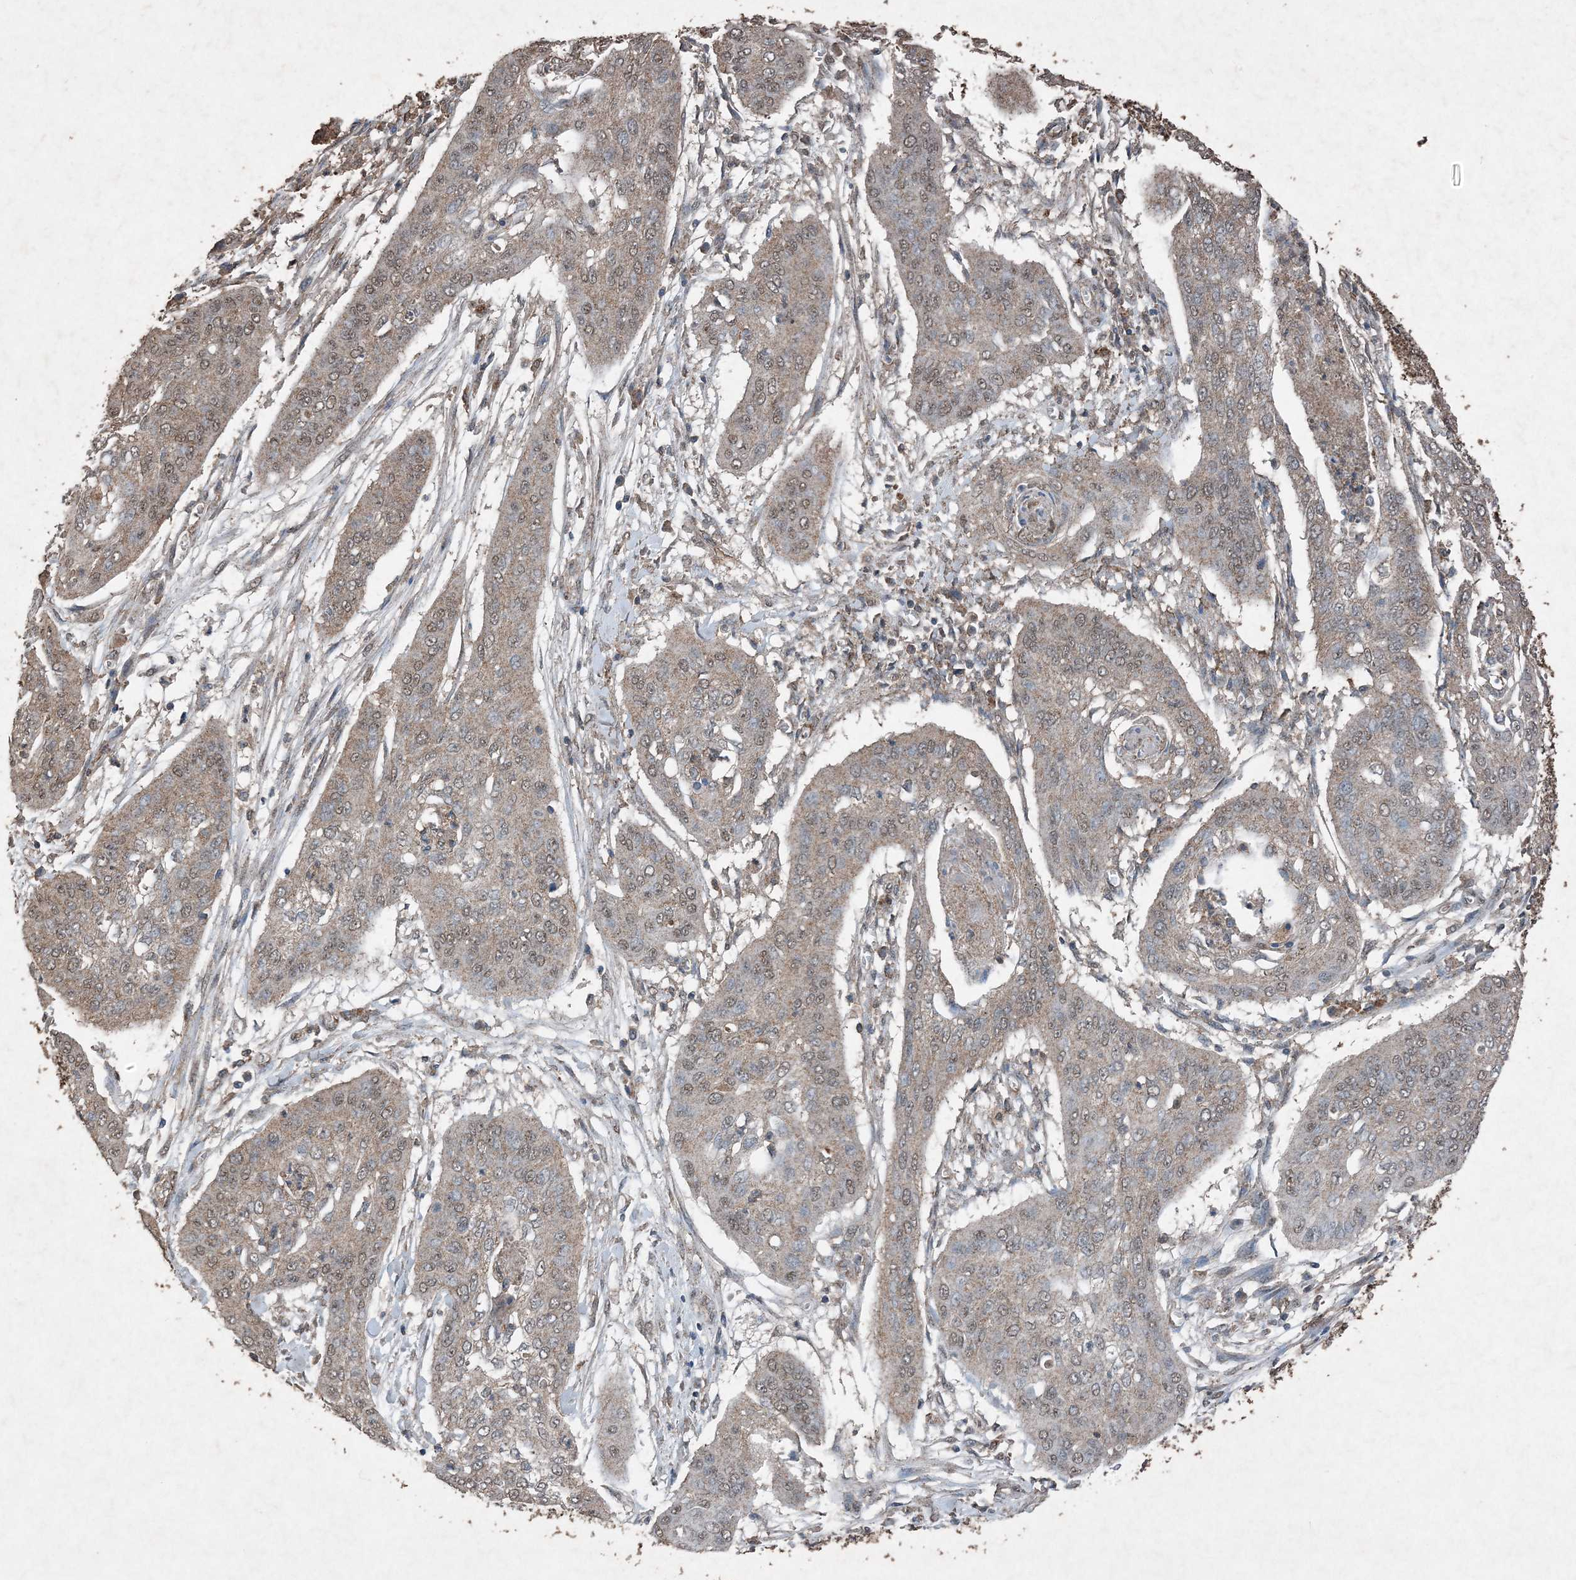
{"staining": {"intensity": "weak", "quantity": ">75%", "location": "cytoplasmic/membranous"}, "tissue": "cervical cancer", "cell_type": "Tumor cells", "image_type": "cancer", "snomed": [{"axis": "morphology", "description": "Squamous cell carcinoma, NOS"}, {"axis": "topography", "description": "Cervix"}], "caption": "Protein expression analysis of human cervical cancer reveals weak cytoplasmic/membranous staining in approximately >75% of tumor cells.", "gene": "FCN3", "patient": {"sex": "female", "age": 39}}